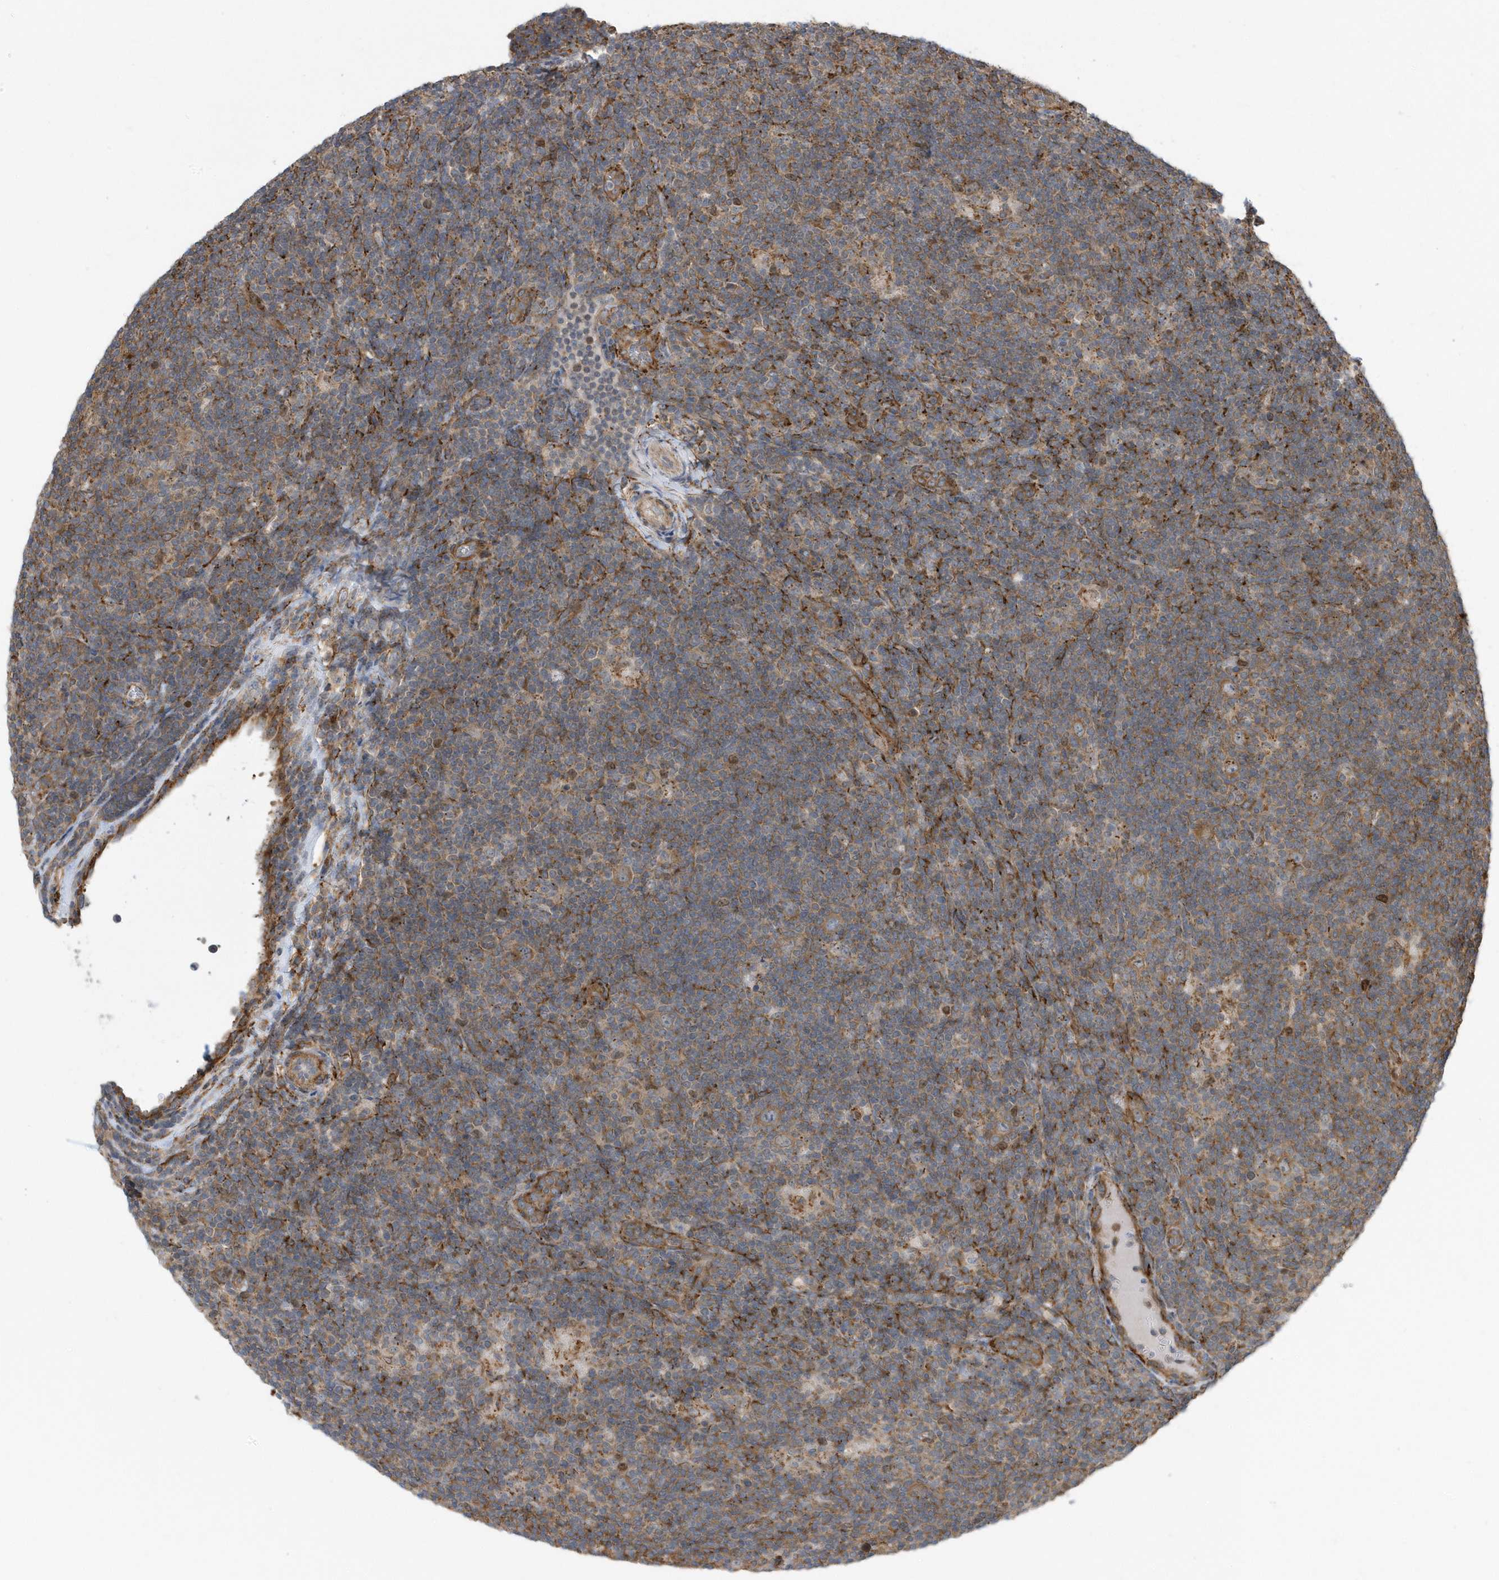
{"staining": {"intensity": "moderate", "quantity": ">75%", "location": "cytoplasmic/membranous"}, "tissue": "lymphoma", "cell_type": "Tumor cells", "image_type": "cancer", "snomed": [{"axis": "morphology", "description": "Hodgkin's disease, NOS"}, {"axis": "topography", "description": "Lymph node"}], "caption": "Human lymphoma stained with a protein marker exhibits moderate staining in tumor cells.", "gene": "HRH4", "patient": {"sex": "female", "age": 57}}